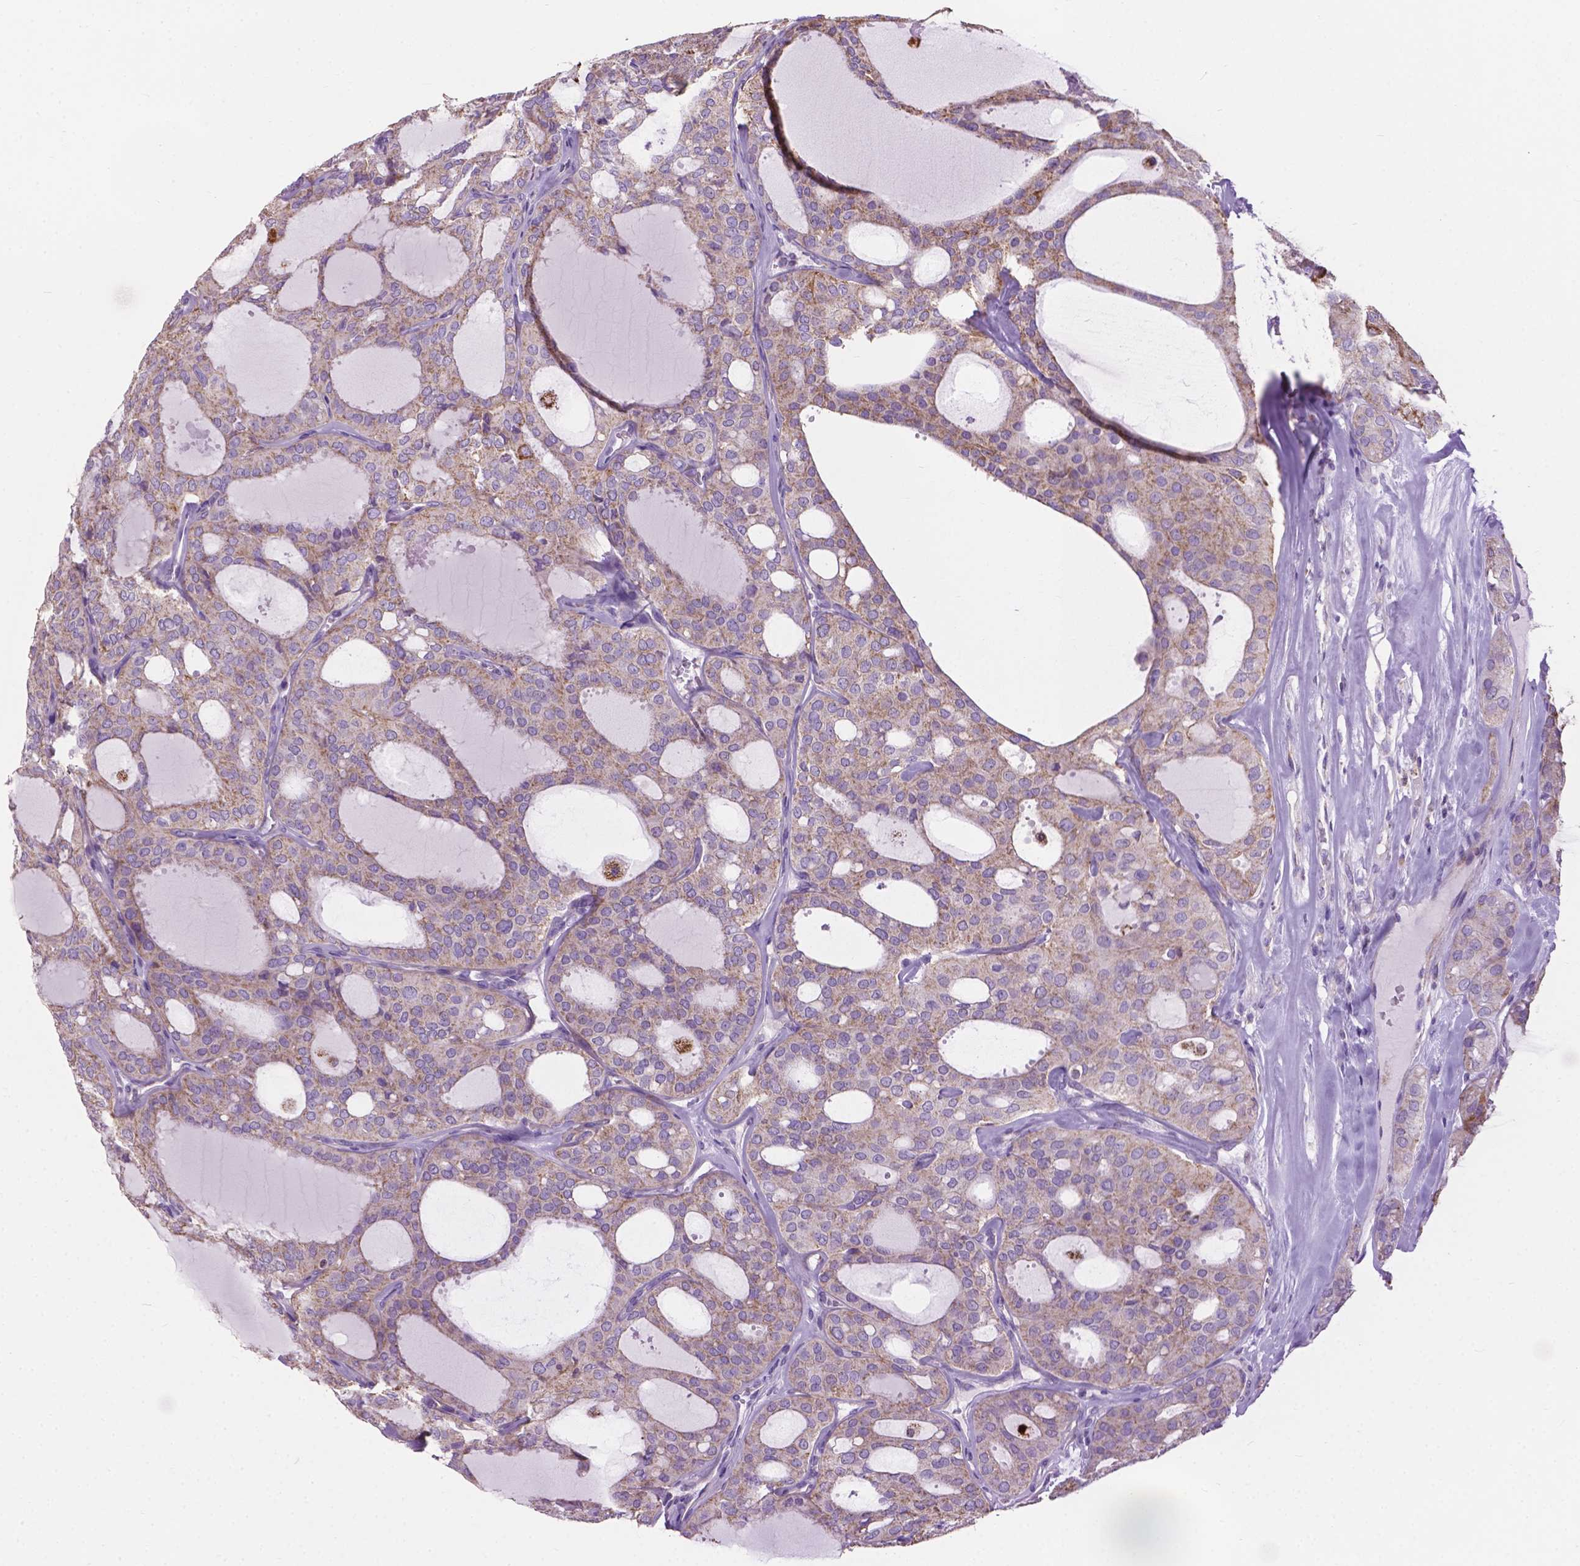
{"staining": {"intensity": "weak", "quantity": ">75%", "location": "cytoplasmic/membranous"}, "tissue": "thyroid cancer", "cell_type": "Tumor cells", "image_type": "cancer", "snomed": [{"axis": "morphology", "description": "Follicular adenoma carcinoma, NOS"}, {"axis": "topography", "description": "Thyroid gland"}], "caption": "Protein expression analysis of thyroid follicular adenoma carcinoma demonstrates weak cytoplasmic/membranous expression in about >75% of tumor cells.", "gene": "VDAC1", "patient": {"sex": "male", "age": 75}}